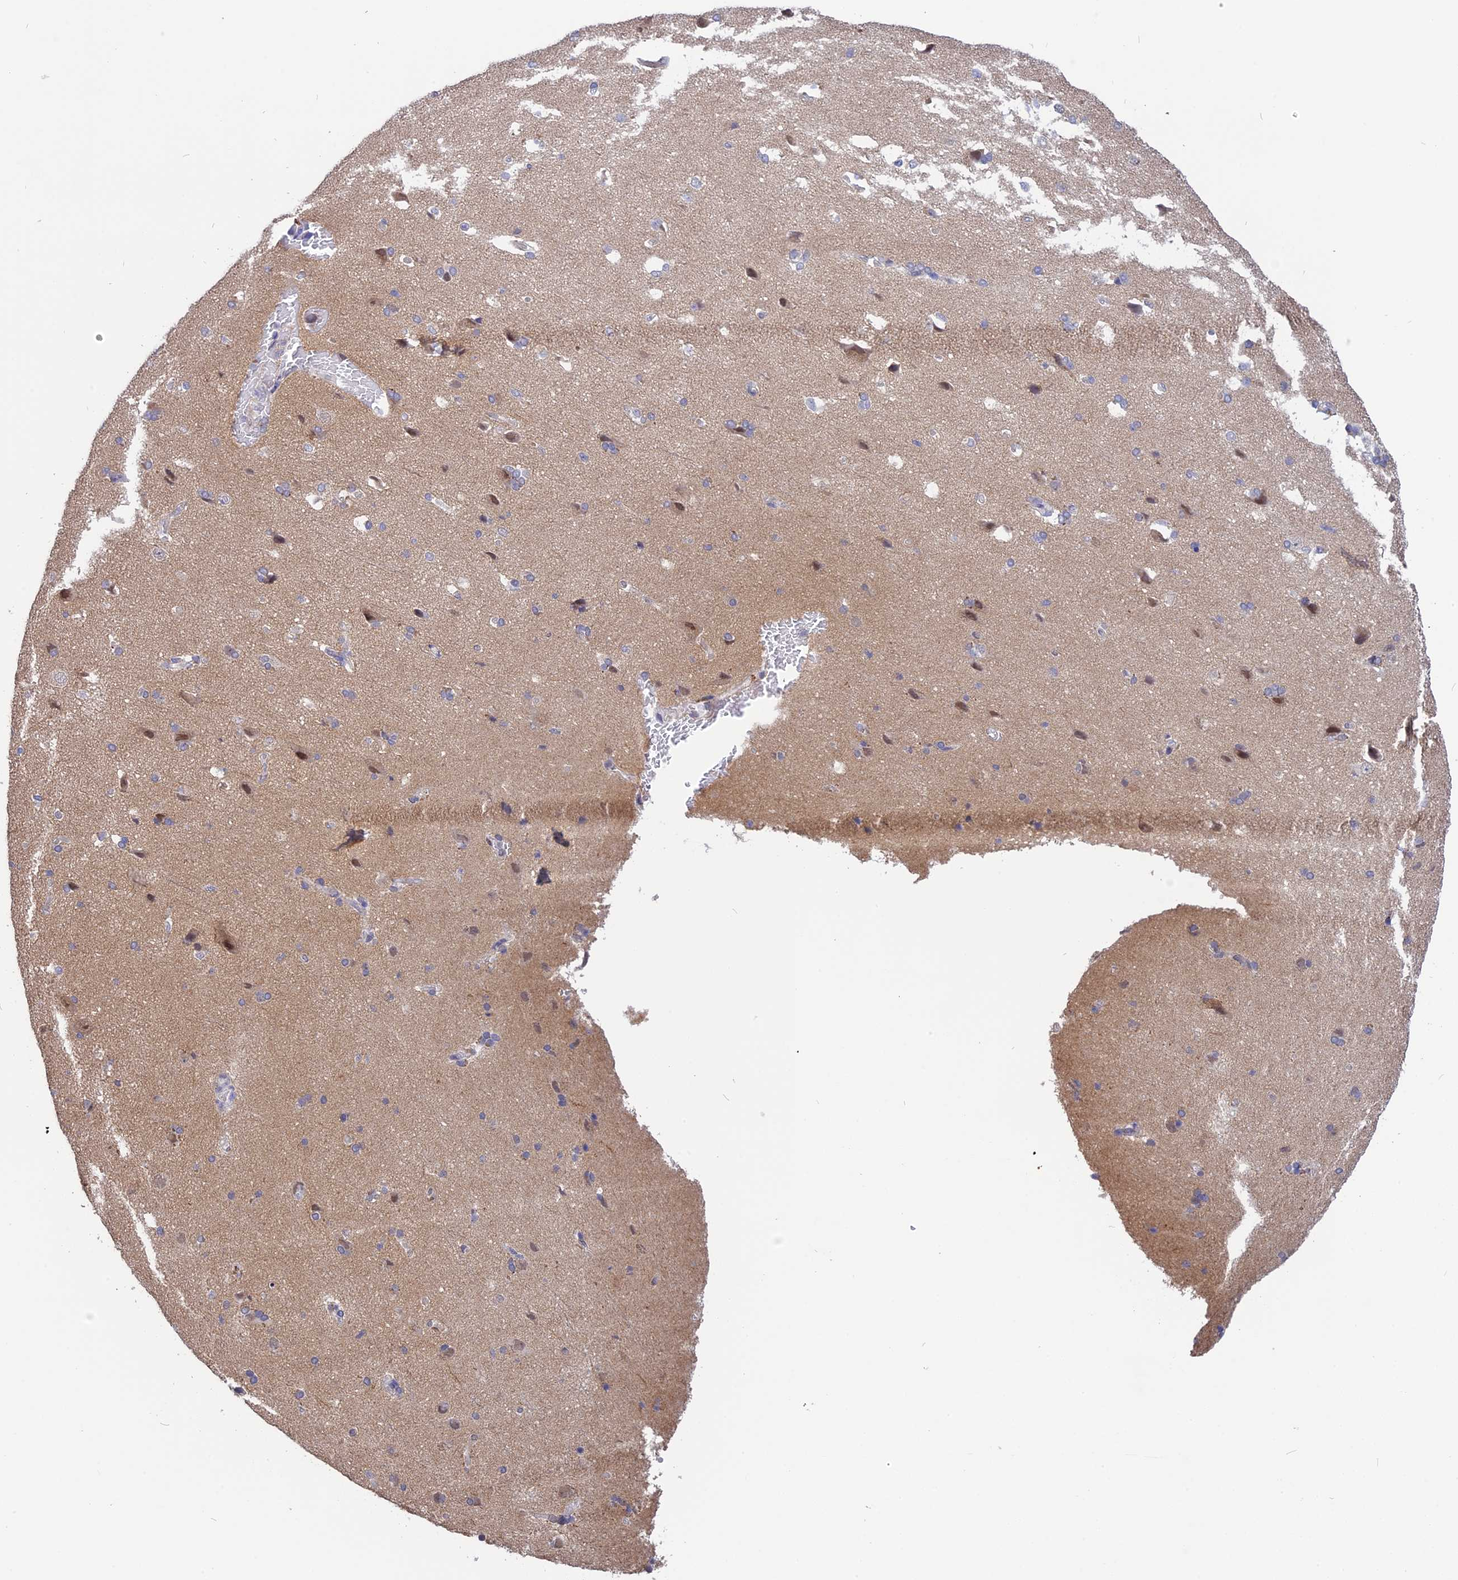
{"staining": {"intensity": "negative", "quantity": "none", "location": "none"}, "tissue": "cerebral cortex", "cell_type": "Endothelial cells", "image_type": "normal", "snomed": [{"axis": "morphology", "description": "Normal tissue, NOS"}, {"axis": "topography", "description": "Cerebral cortex"}], "caption": "Immunohistochemical staining of benign human cerebral cortex displays no significant staining in endothelial cells. (DAB immunohistochemistry (IHC), high magnification).", "gene": "KCTD14", "patient": {"sex": "male", "age": 62}}